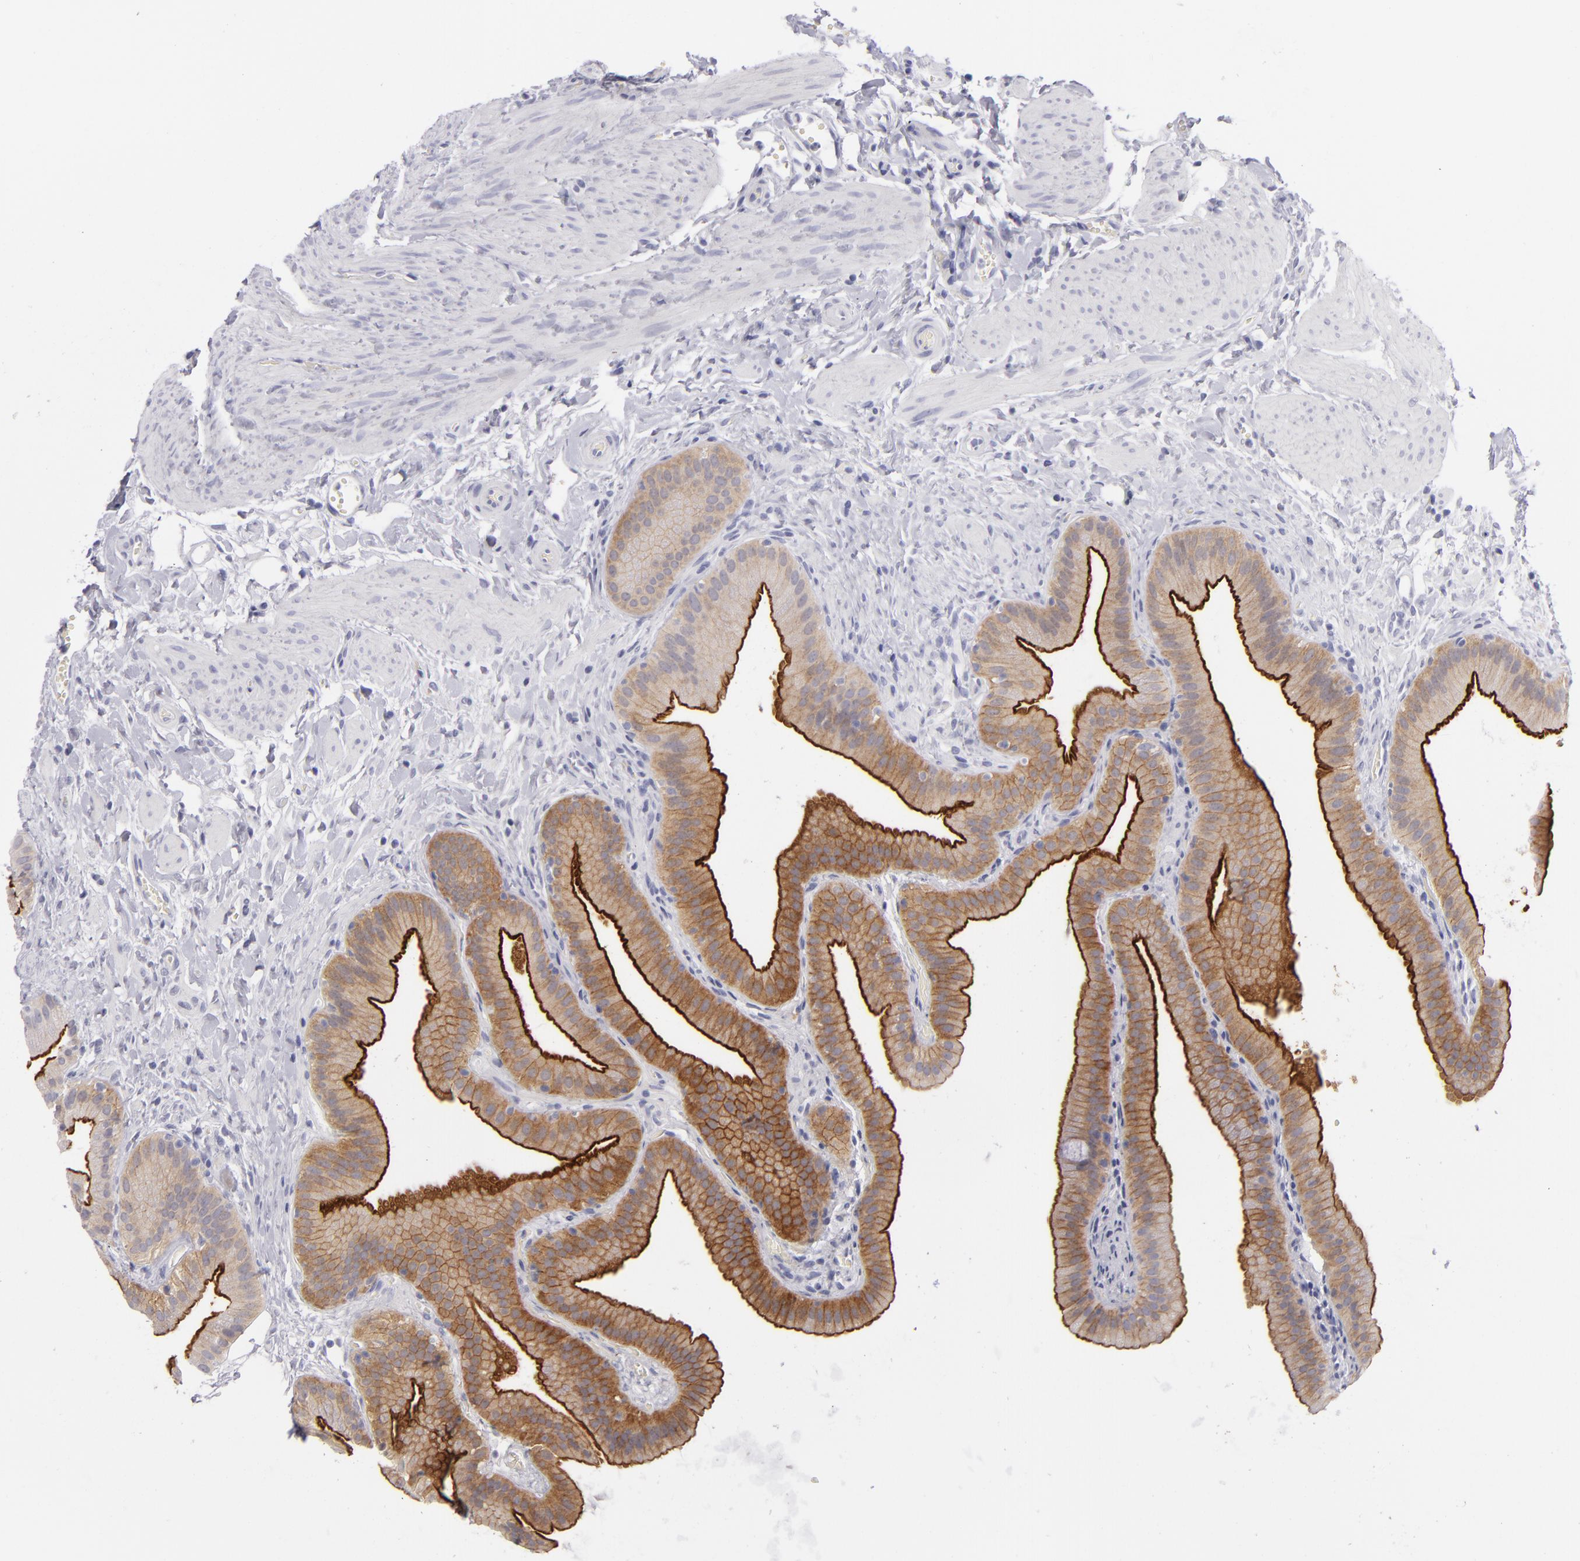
{"staining": {"intensity": "strong", "quantity": ">75%", "location": "cytoplasmic/membranous"}, "tissue": "gallbladder", "cell_type": "Glandular cells", "image_type": "normal", "snomed": [{"axis": "morphology", "description": "Normal tissue, NOS"}, {"axis": "topography", "description": "Gallbladder"}], "caption": "DAB (3,3'-diaminobenzidine) immunohistochemical staining of benign gallbladder exhibits strong cytoplasmic/membranous protein expression in approximately >75% of glandular cells.", "gene": "VIL1", "patient": {"sex": "female", "age": 63}}